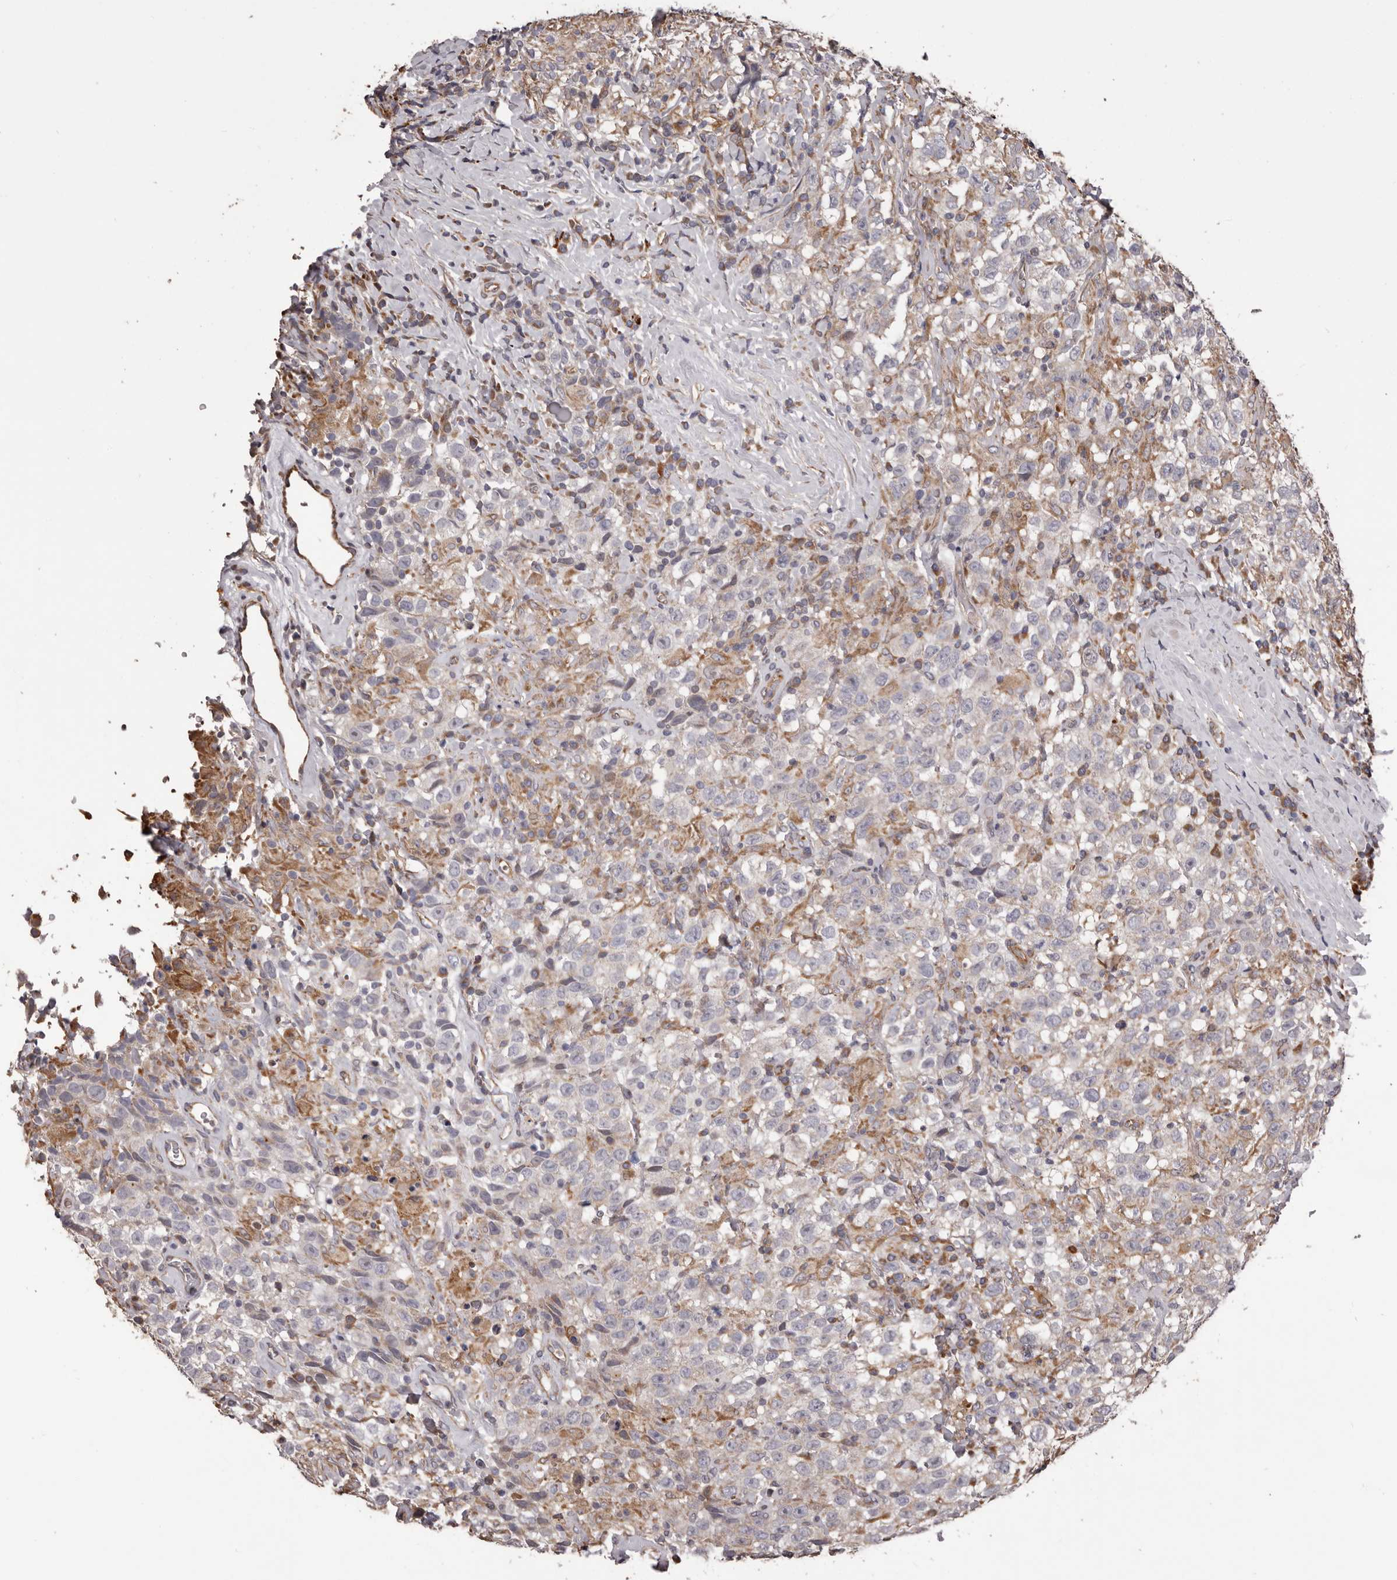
{"staining": {"intensity": "negative", "quantity": "none", "location": "none"}, "tissue": "testis cancer", "cell_type": "Tumor cells", "image_type": "cancer", "snomed": [{"axis": "morphology", "description": "Seminoma, NOS"}, {"axis": "topography", "description": "Testis"}], "caption": "A micrograph of testis cancer (seminoma) stained for a protein reveals no brown staining in tumor cells.", "gene": "CEP104", "patient": {"sex": "male", "age": 41}}